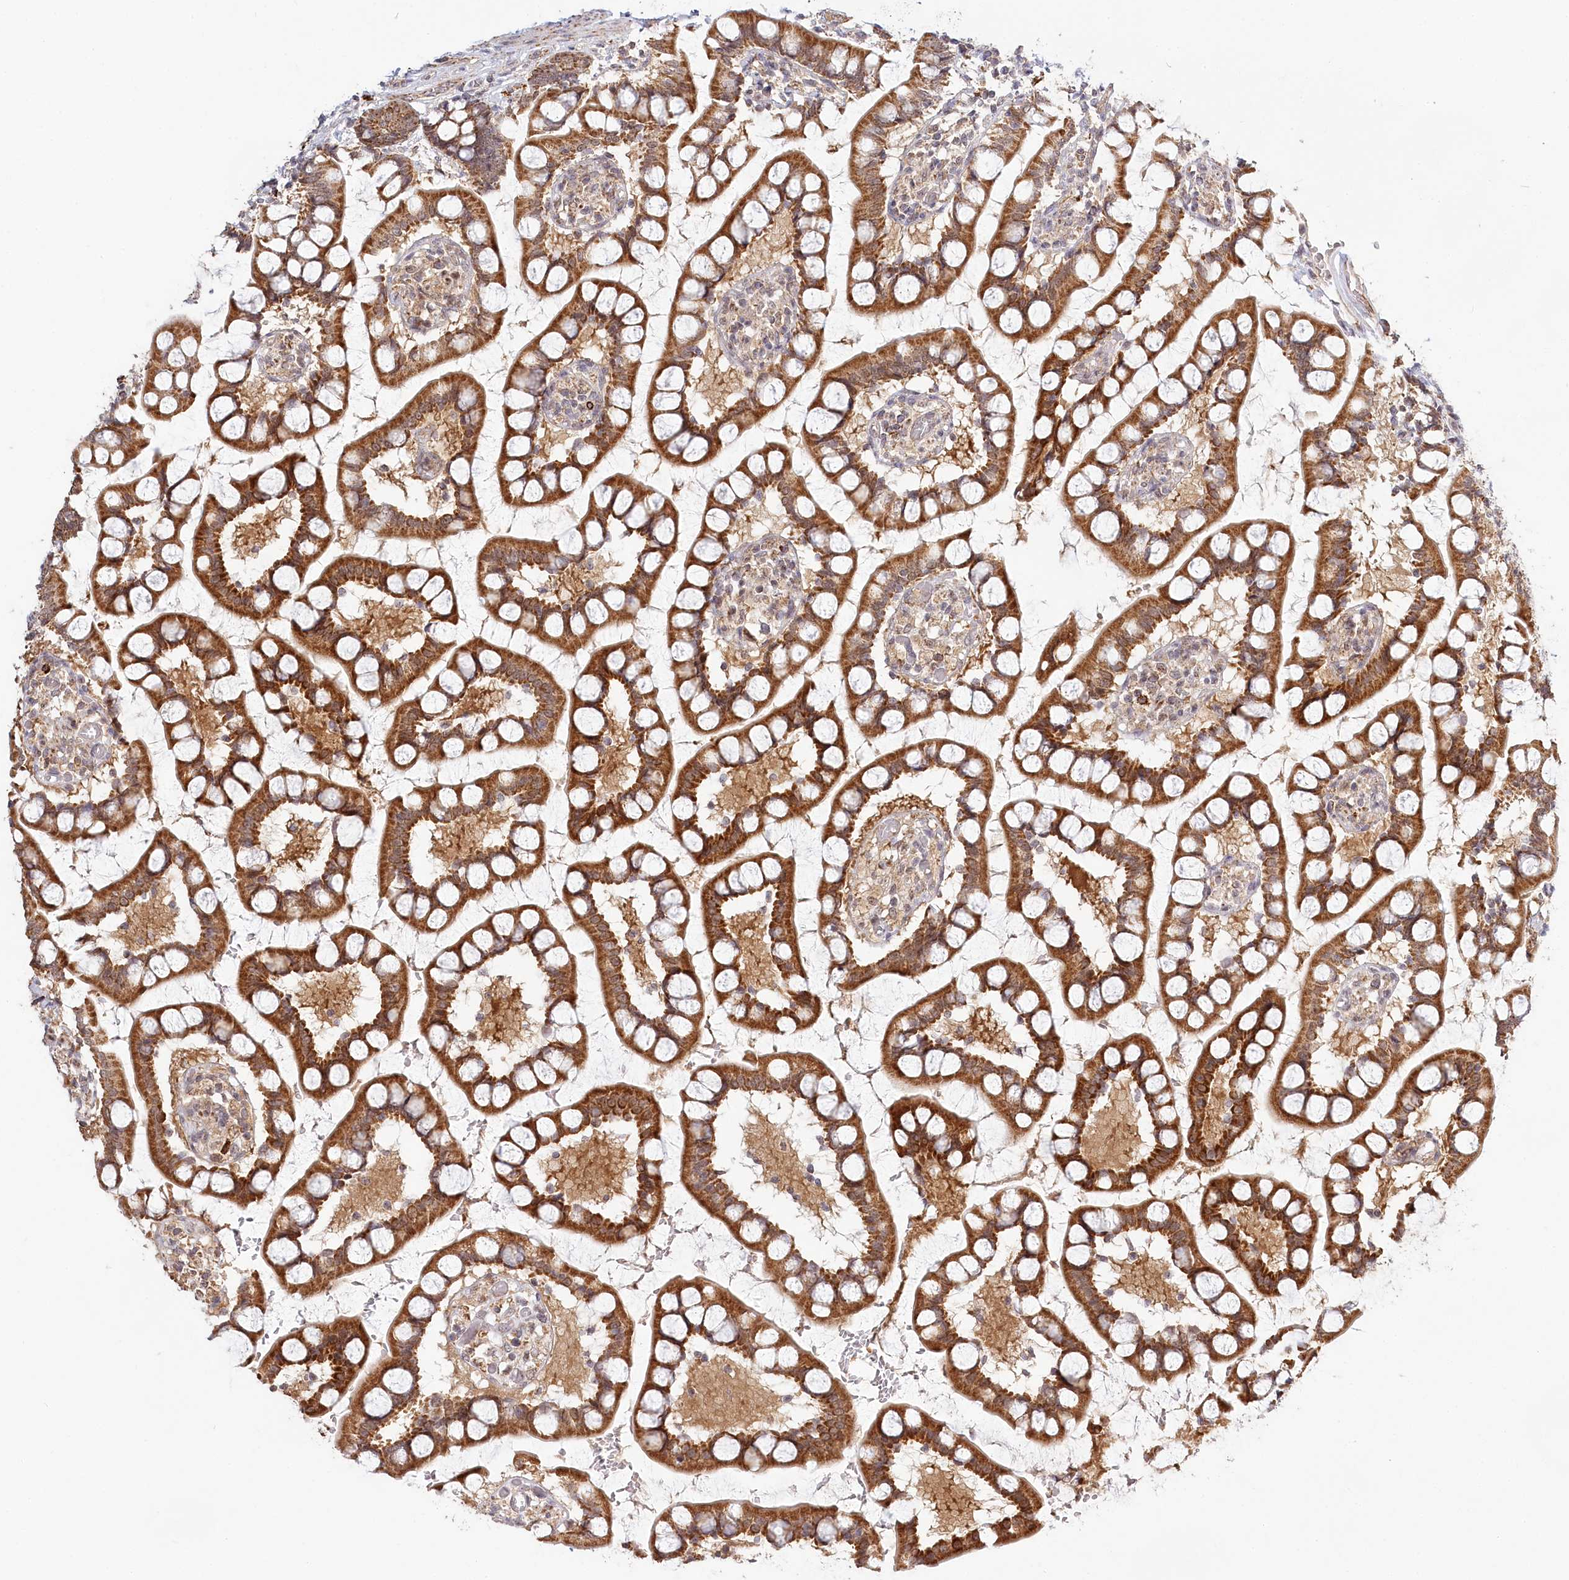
{"staining": {"intensity": "strong", "quantity": ">75%", "location": "cytoplasmic/membranous"}, "tissue": "small intestine", "cell_type": "Glandular cells", "image_type": "normal", "snomed": [{"axis": "morphology", "description": "Normal tissue, NOS"}, {"axis": "topography", "description": "Small intestine"}], "caption": "An IHC histopathology image of benign tissue is shown. Protein staining in brown labels strong cytoplasmic/membranous positivity in small intestine within glandular cells.", "gene": "RTN4IP1", "patient": {"sex": "male", "age": 52}}